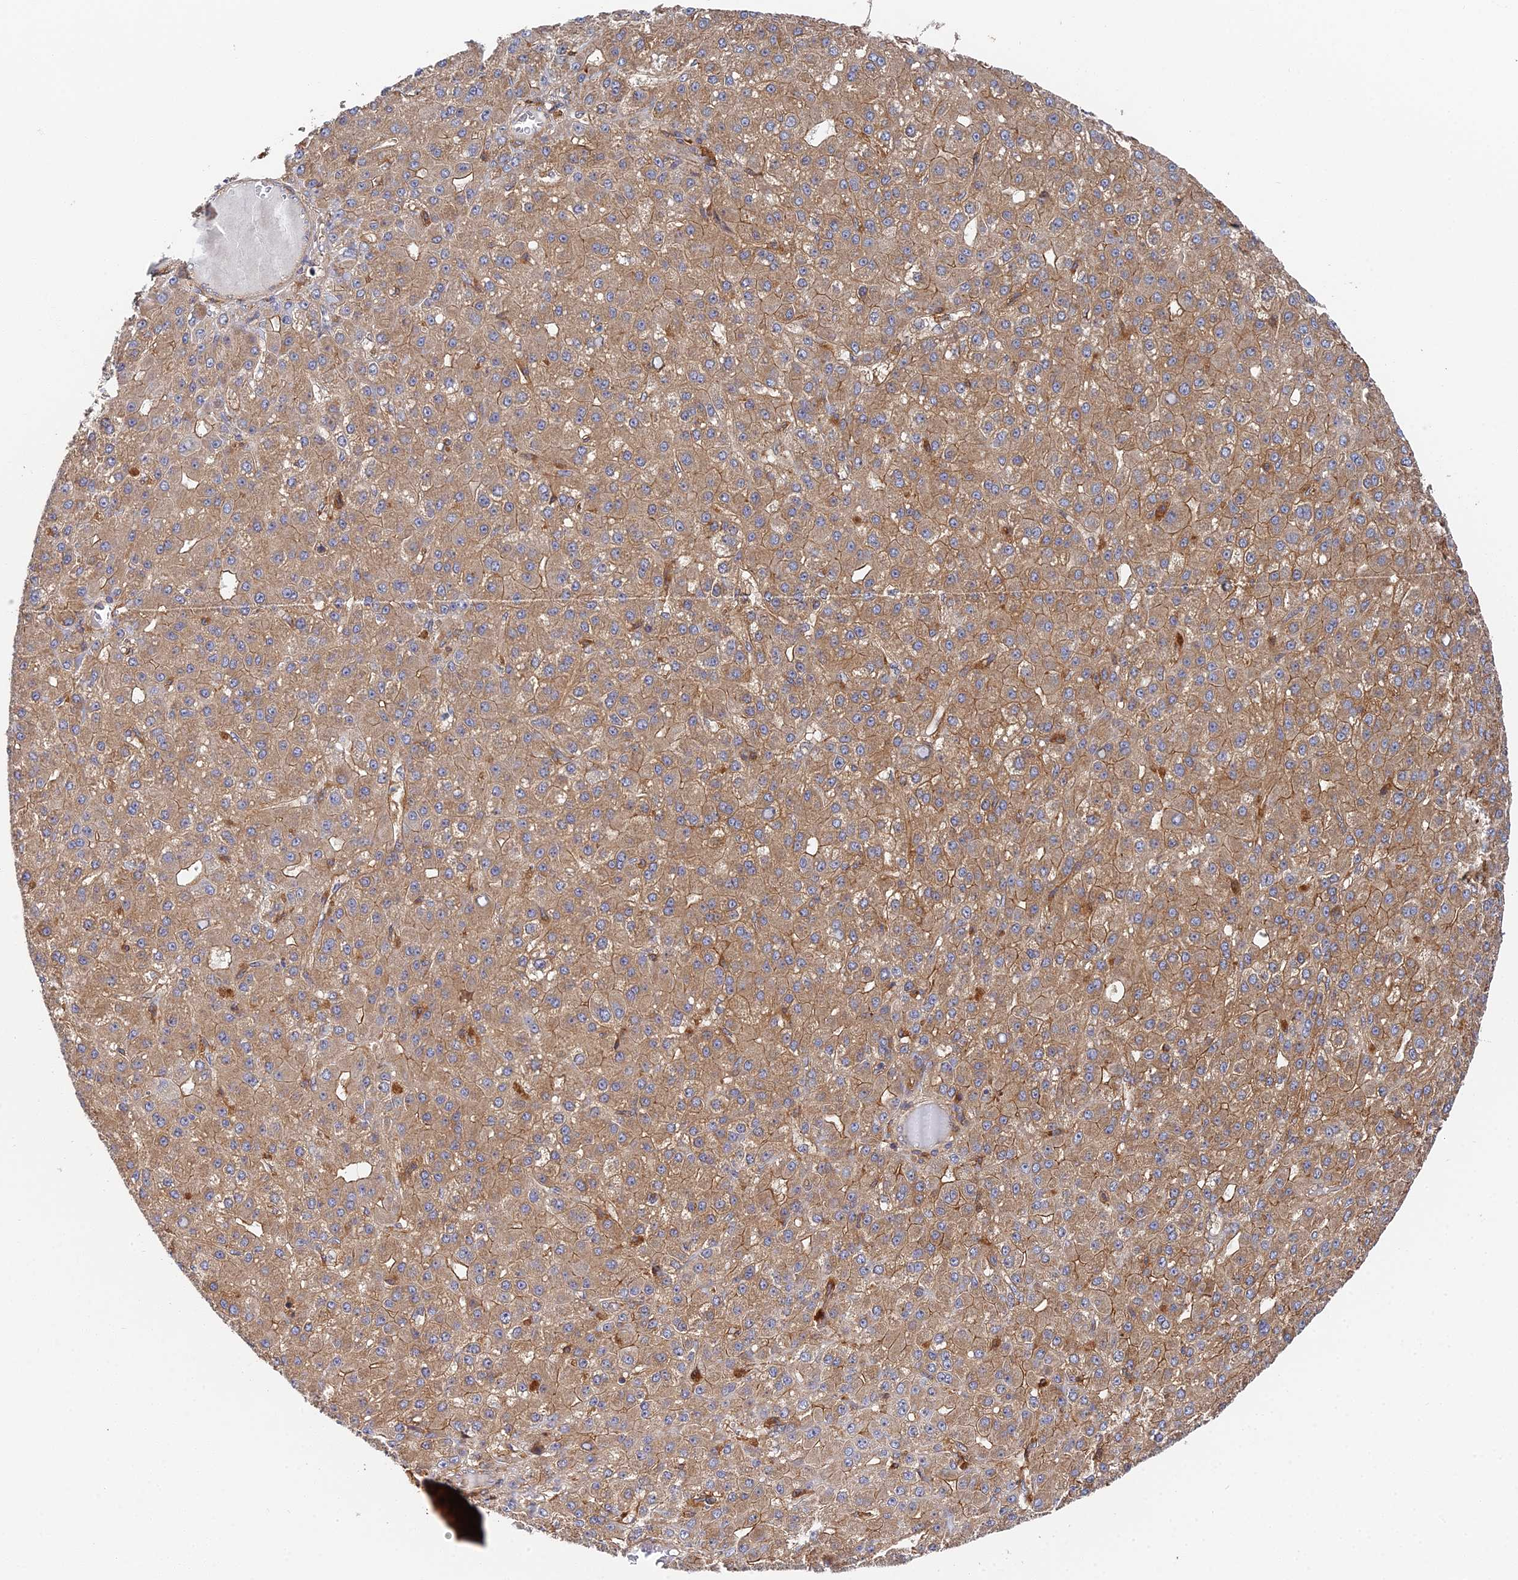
{"staining": {"intensity": "moderate", "quantity": ">75%", "location": "cytoplasmic/membranous"}, "tissue": "liver cancer", "cell_type": "Tumor cells", "image_type": "cancer", "snomed": [{"axis": "morphology", "description": "Carcinoma, Hepatocellular, NOS"}, {"axis": "topography", "description": "Liver"}], "caption": "An immunohistochemistry (IHC) photomicrograph of neoplastic tissue is shown. Protein staining in brown labels moderate cytoplasmic/membranous positivity in liver cancer within tumor cells.", "gene": "GNG5B", "patient": {"sex": "male", "age": 67}}